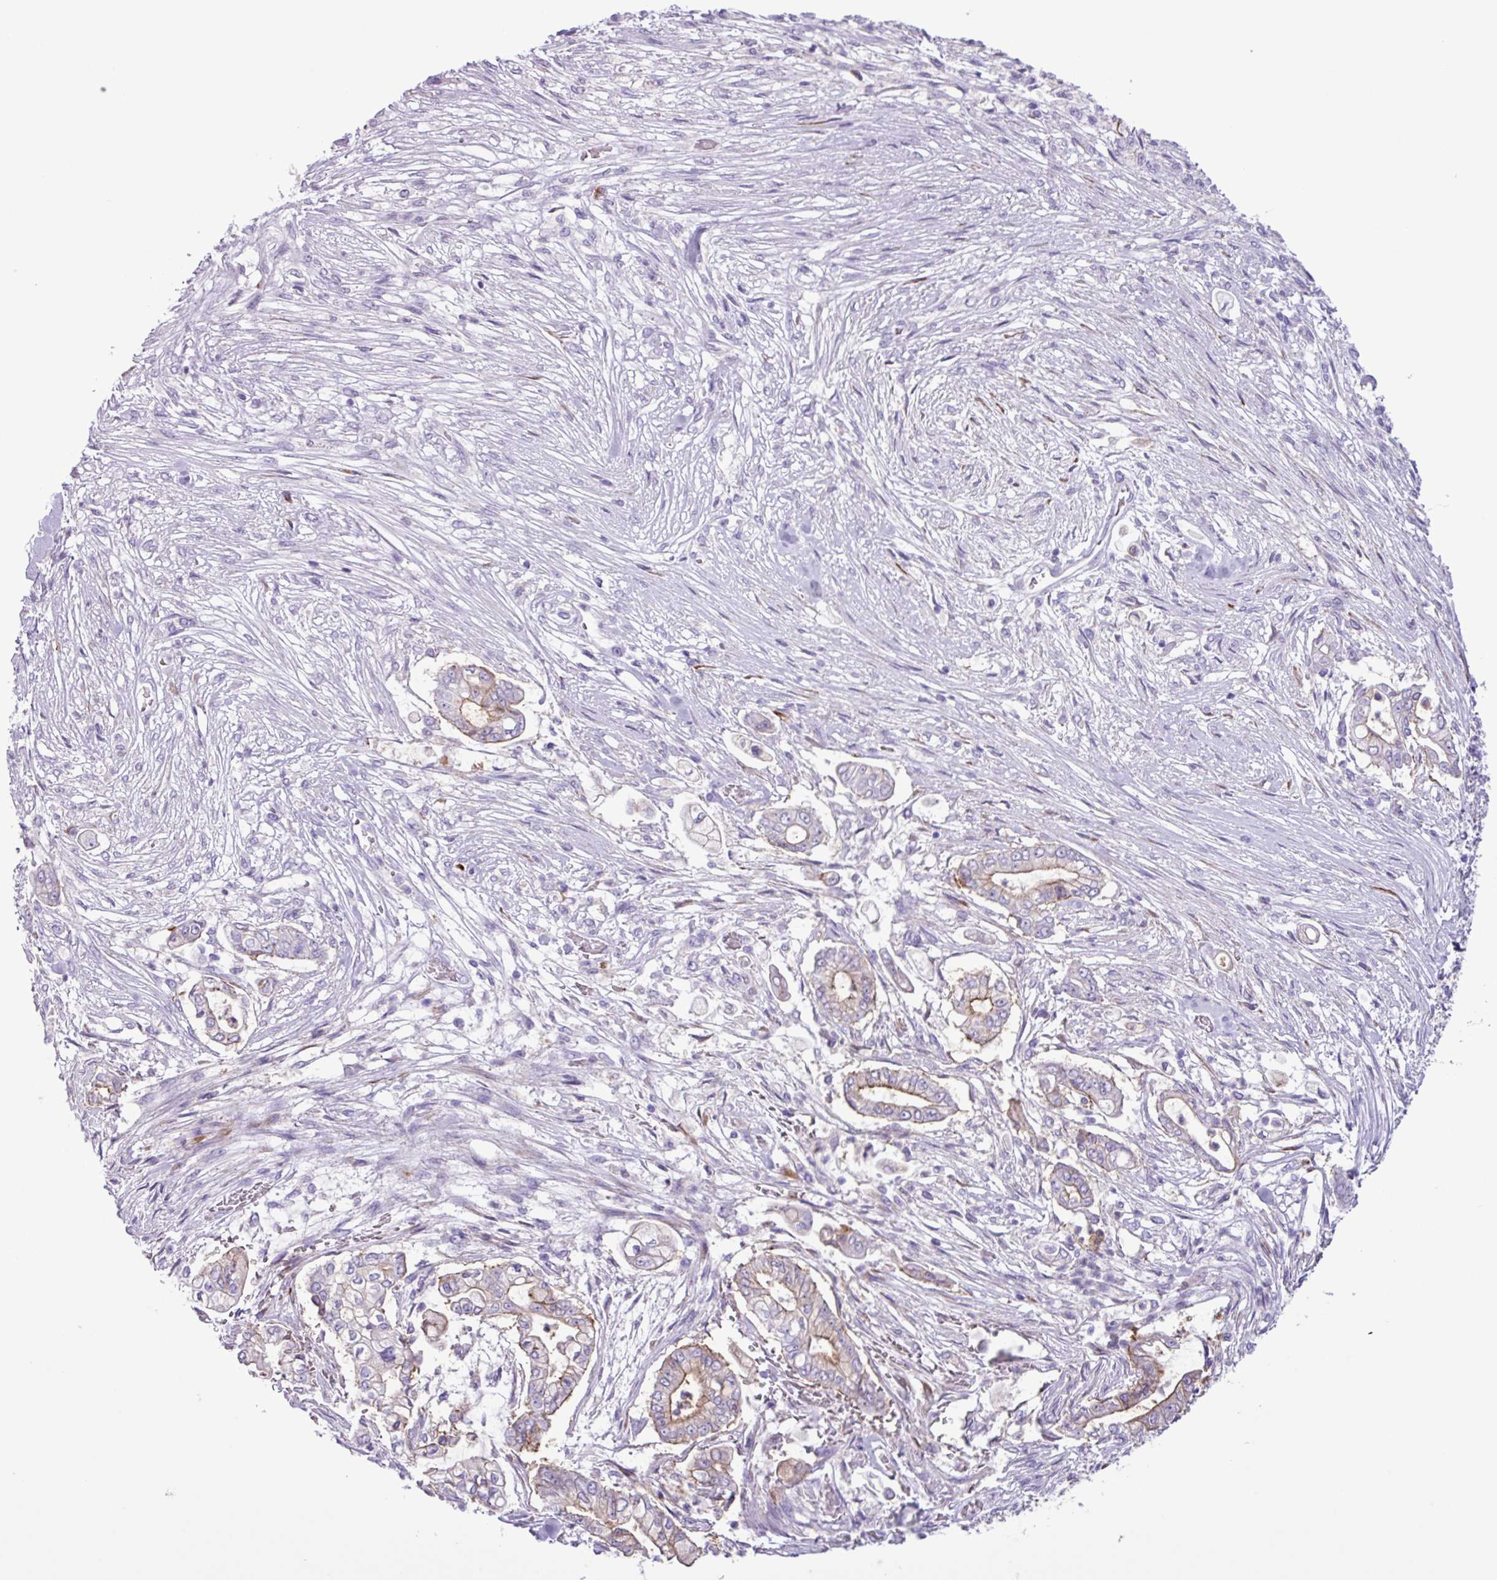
{"staining": {"intensity": "moderate", "quantity": "25%-75%", "location": "cytoplasmic/membranous"}, "tissue": "pancreatic cancer", "cell_type": "Tumor cells", "image_type": "cancer", "snomed": [{"axis": "morphology", "description": "Adenocarcinoma, NOS"}, {"axis": "topography", "description": "Pancreas"}], "caption": "Immunohistochemical staining of human pancreatic cancer reveals moderate cytoplasmic/membranous protein positivity in approximately 25%-75% of tumor cells. The staining is performed using DAB (3,3'-diaminobenzidine) brown chromogen to label protein expression. The nuclei are counter-stained blue using hematoxylin.", "gene": "CYSTM1", "patient": {"sex": "female", "age": 69}}